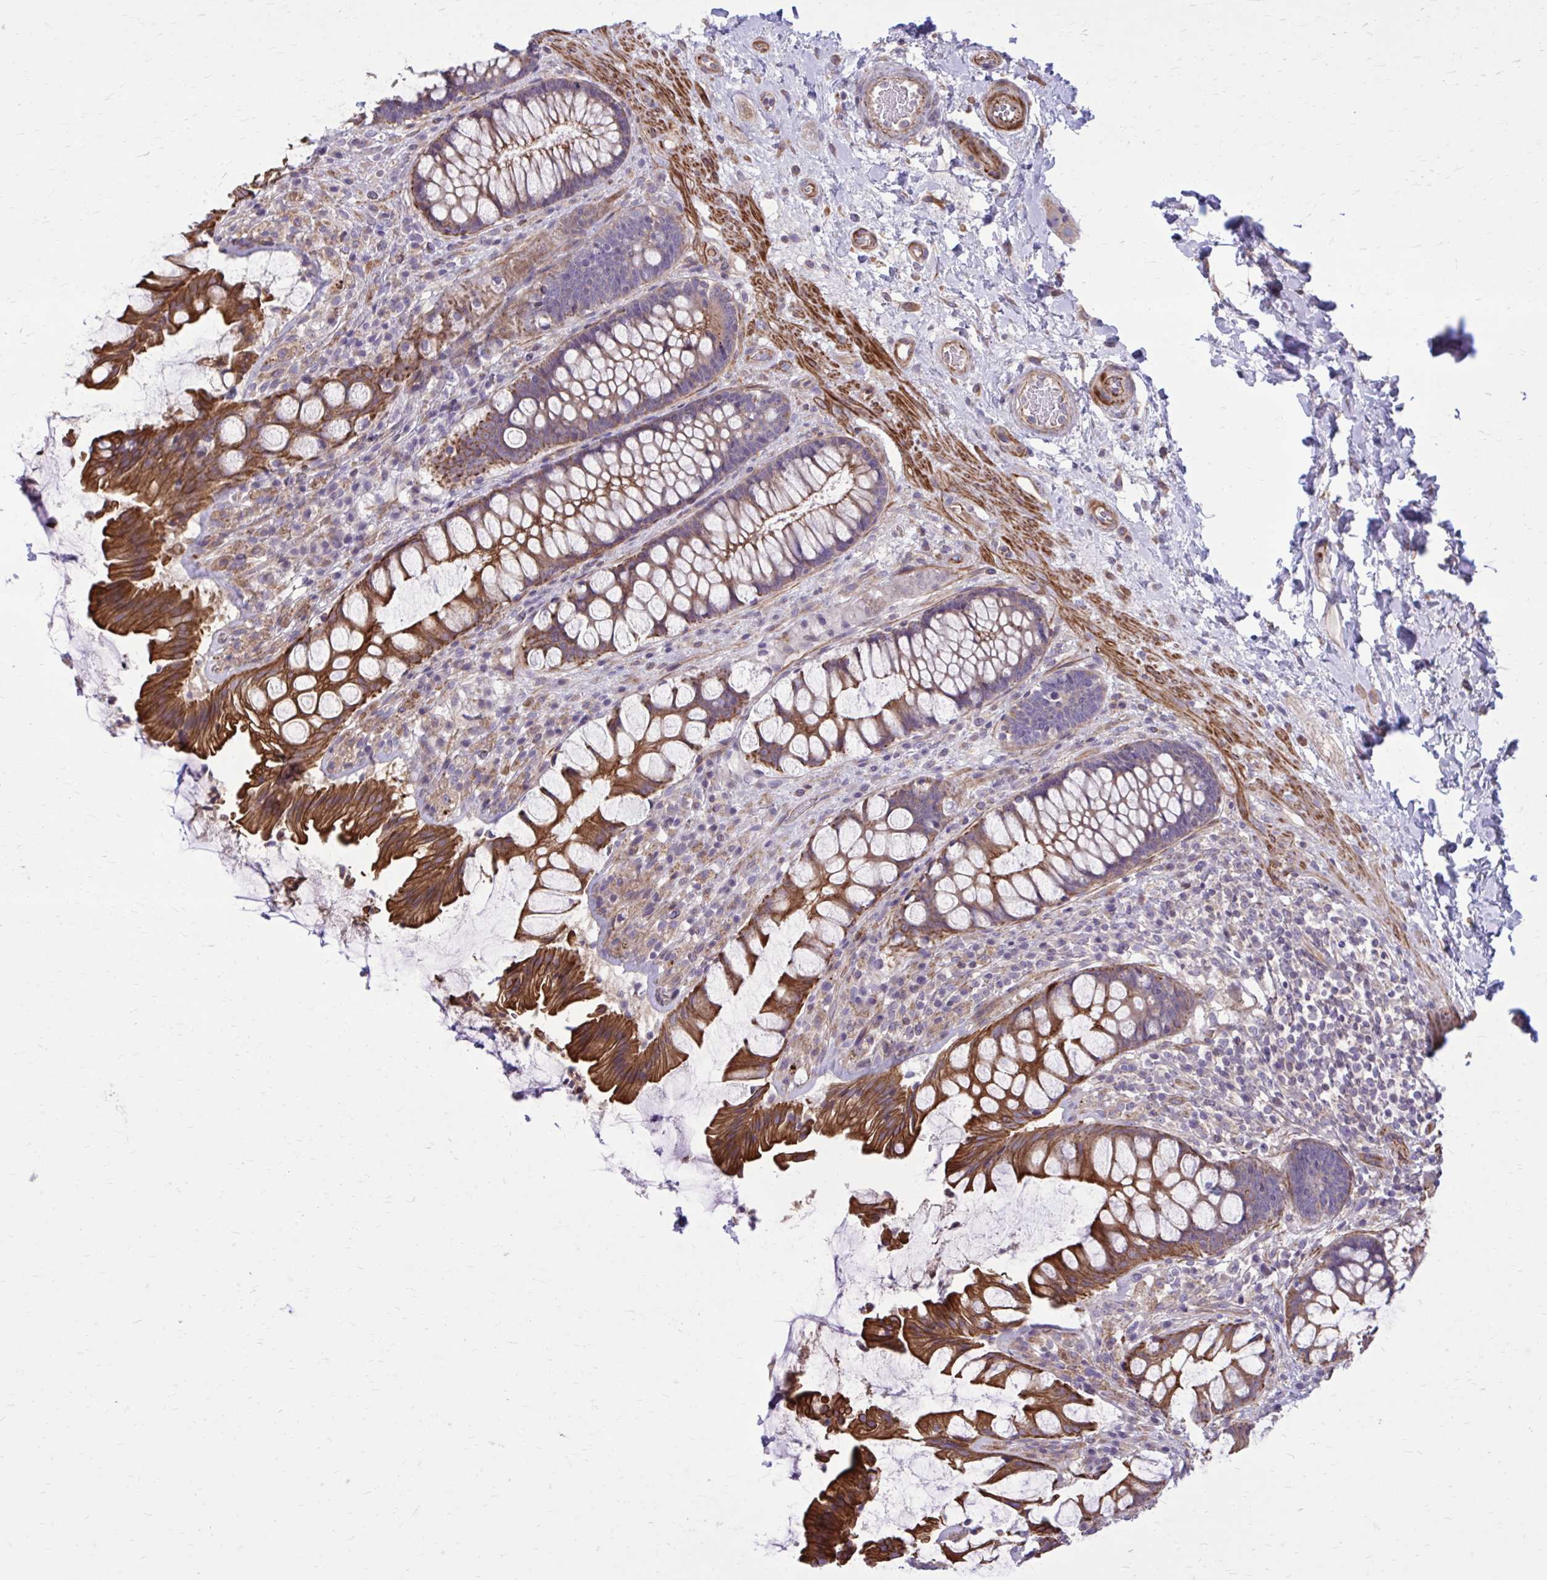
{"staining": {"intensity": "strong", "quantity": "25%-75%", "location": "cytoplasmic/membranous"}, "tissue": "rectum", "cell_type": "Glandular cells", "image_type": "normal", "snomed": [{"axis": "morphology", "description": "Normal tissue, NOS"}, {"axis": "topography", "description": "Rectum"}], "caption": "Immunohistochemical staining of normal human rectum shows 25%-75% levels of strong cytoplasmic/membranous protein positivity in about 25%-75% of glandular cells. (brown staining indicates protein expression, while blue staining denotes nuclei).", "gene": "FAP", "patient": {"sex": "female", "age": 58}}